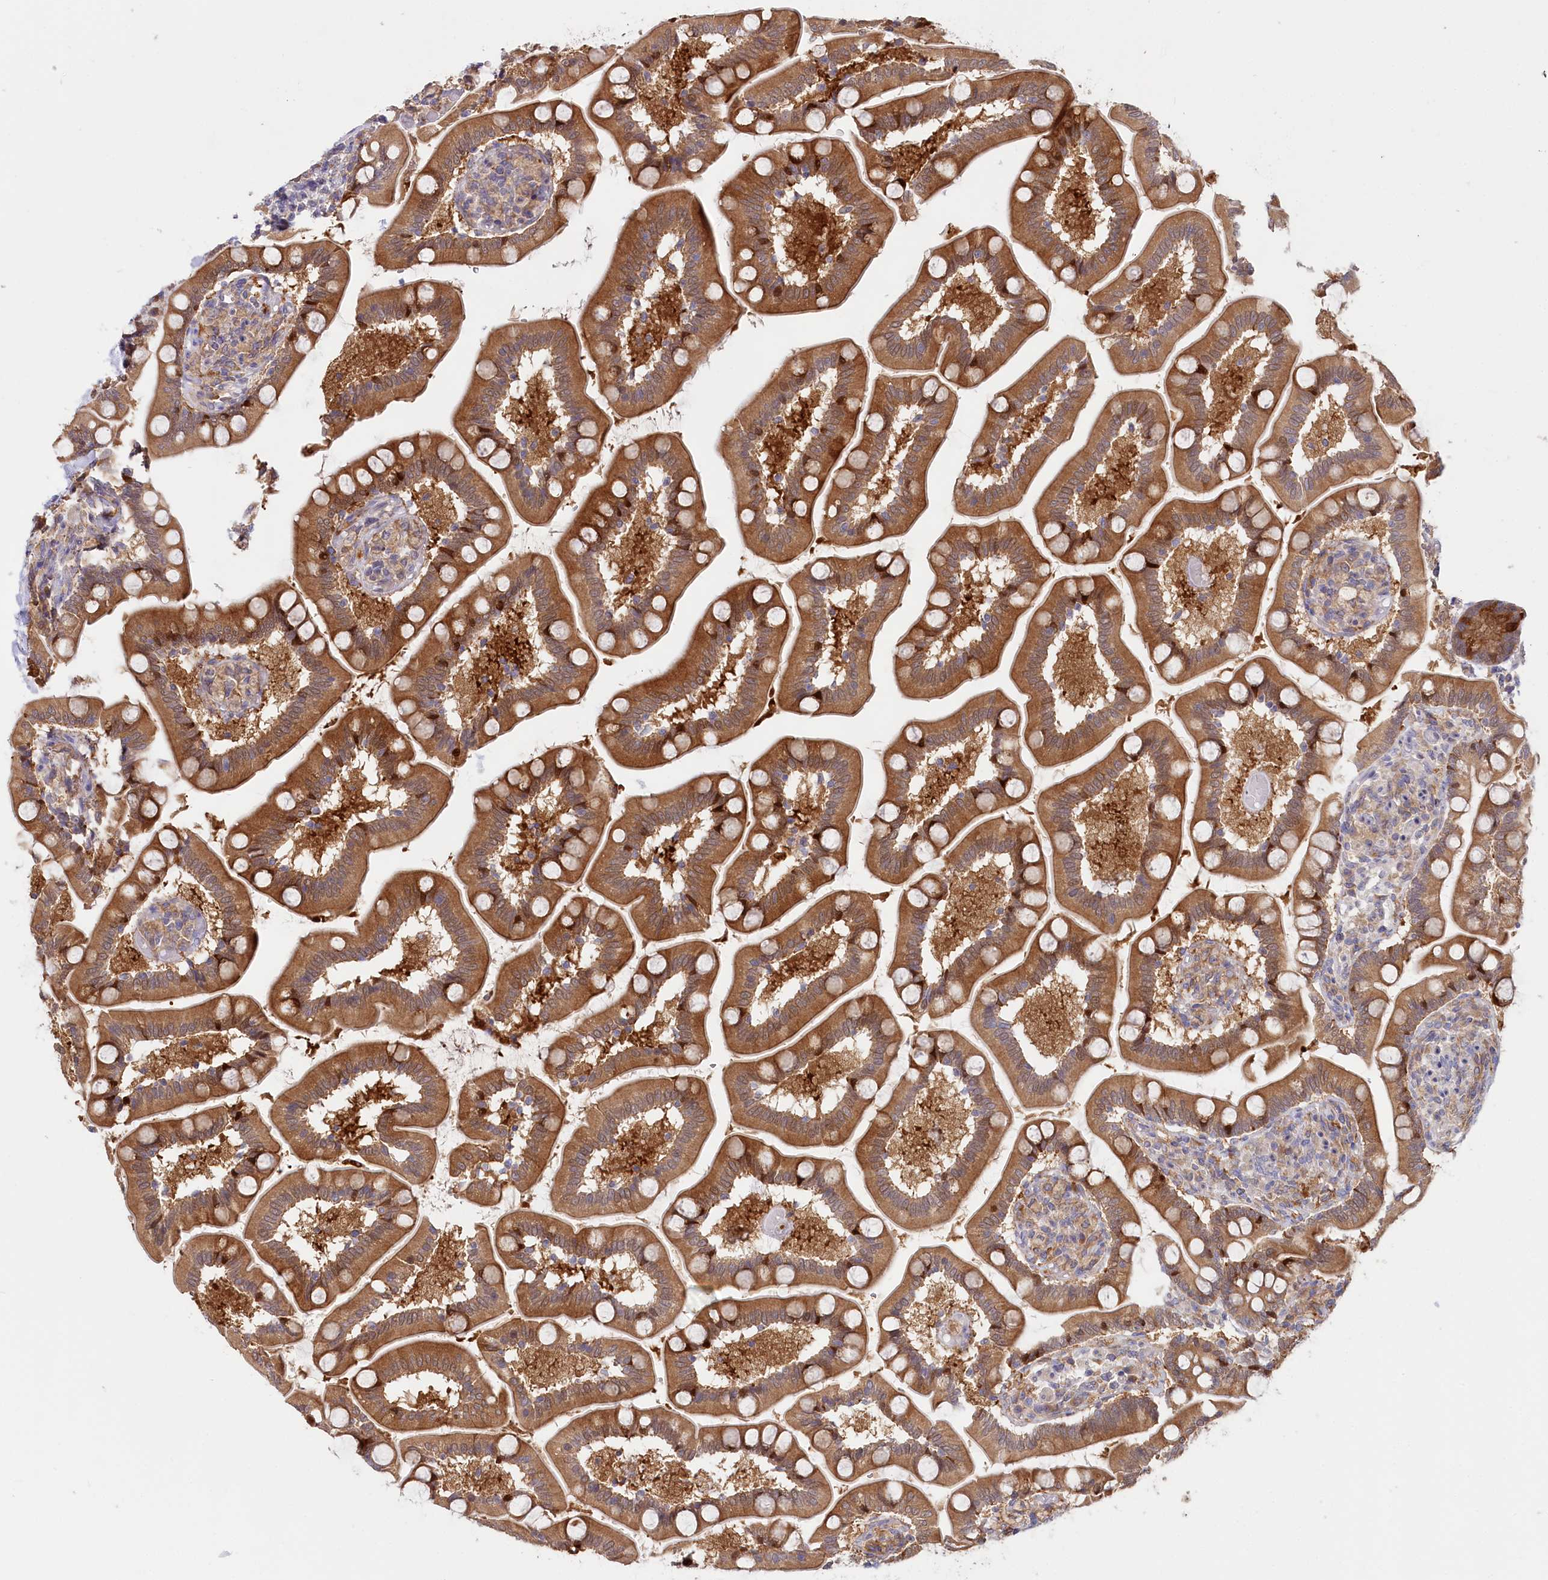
{"staining": {"intensity": "strong", "quantity": ">75%", "location": "cytoplasmic/membranous"}, "tissue": "small intestine", "cell_type": "Glandular cells", "image_type": "normal", "snomed": [{"axis": "morphology", "description": "Normal tissue, NOS"}, {"axis": "topography", "description": "Small intestine"}], "caption": "Immunohistochemistry histopathology image of benign human small intestine stained for a protein (brown), which reveals high levels of strong cytoplasmic/membranous expression in approximately >75% of glandular cells.", "gene": "PAIP2", "patient": {"sex": "female", "age": 64}}